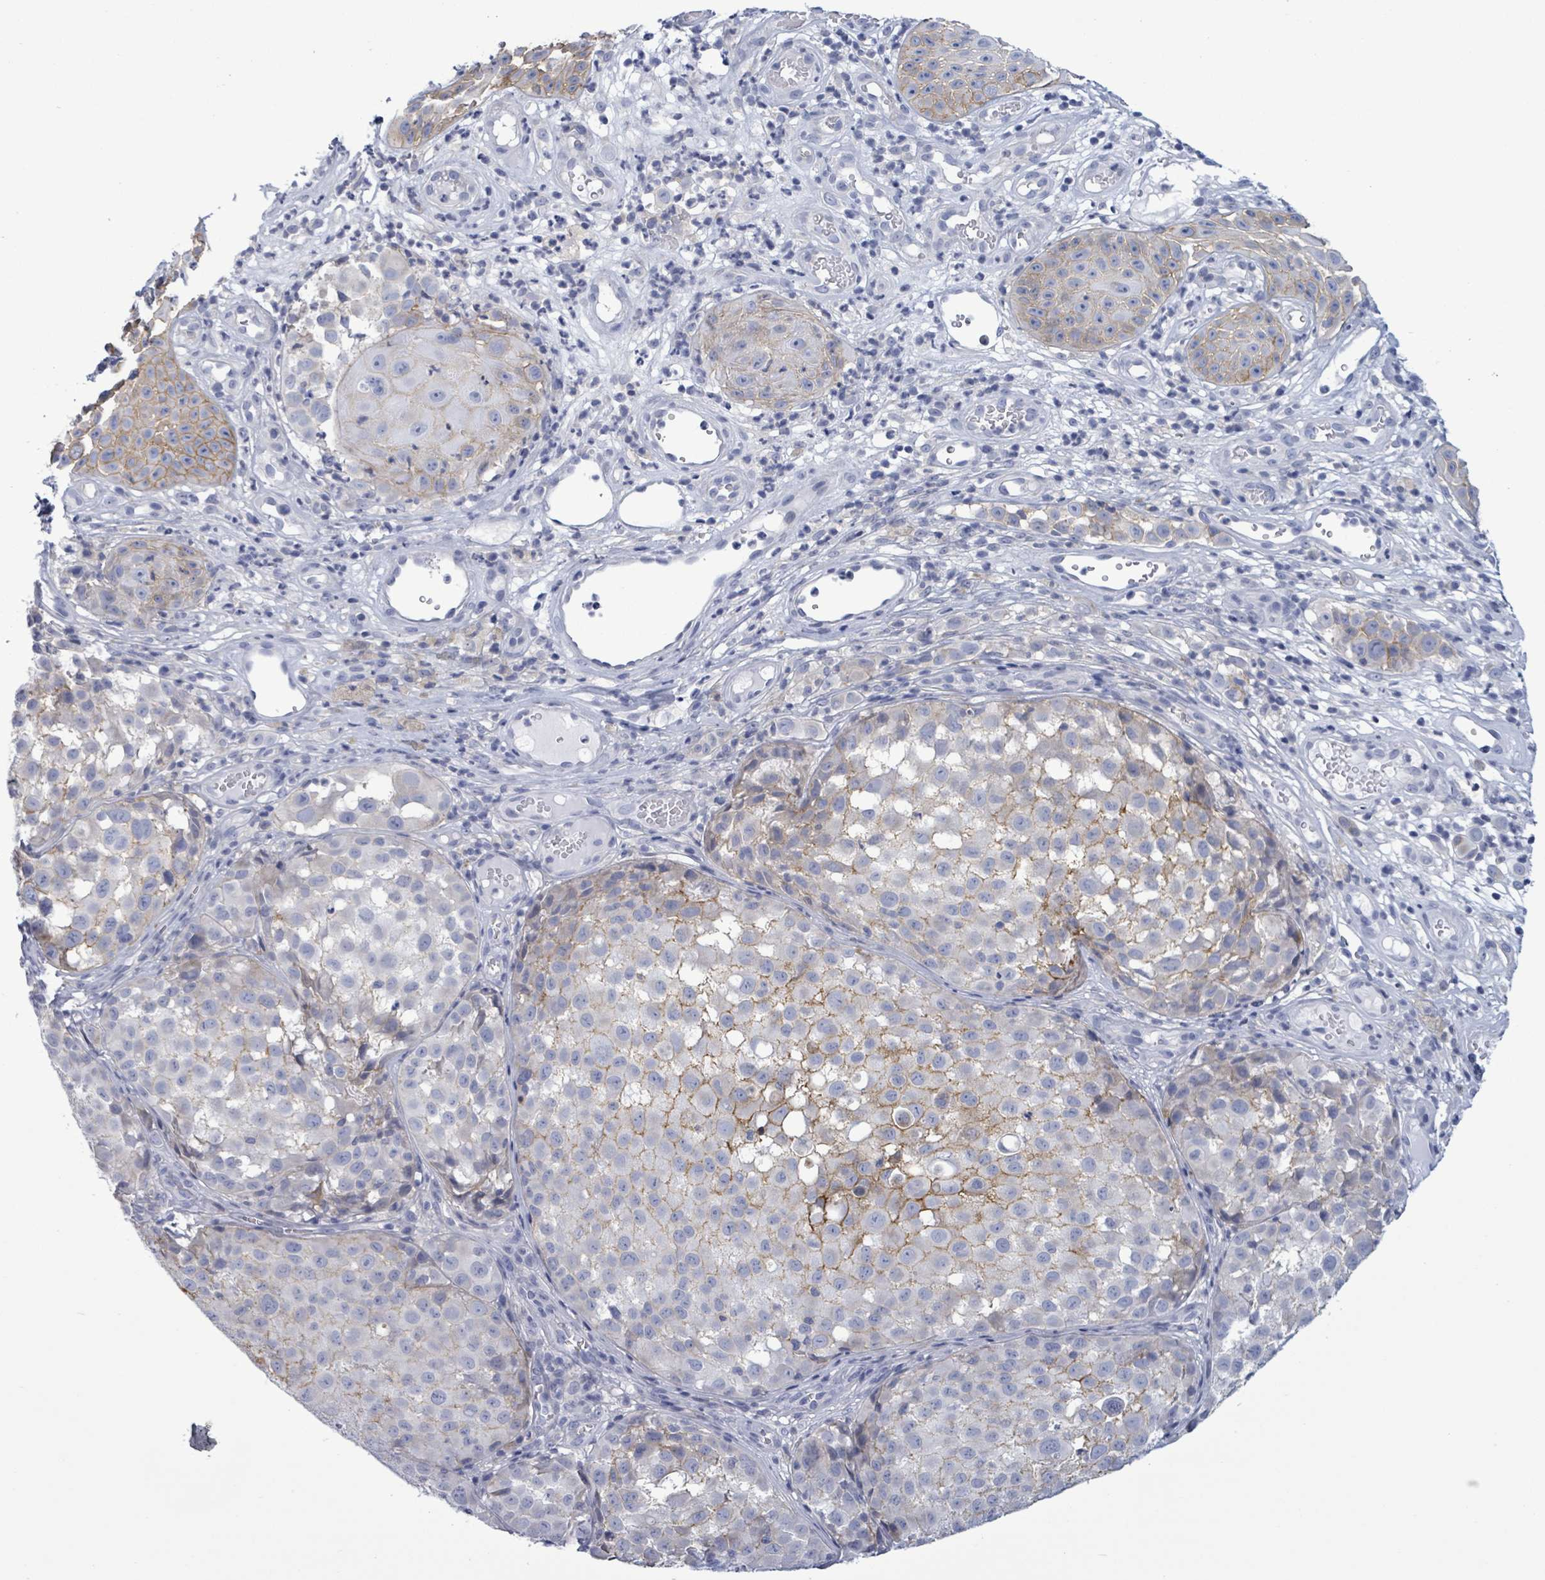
{"staining": {"intensity": "weak", "quantity": "<25%", "location": "cytoplasmic/membranous"}, "tissue": "melanoma", "cell_type": "Tumor cells", "image_type": "cancer", "snomed": [{"axis": "morphology", "description": "Malignant melanoma, NOS"}, {"axis": "topography", "description": "Skin"}], "caption": "IHC histopathology image of neoplastic tissue: malignant melanoma stained with DAB reveals no significant protein staining in tumor cells.", "gene": "BSG", "patient": {"sex": "male", "age": 64}}